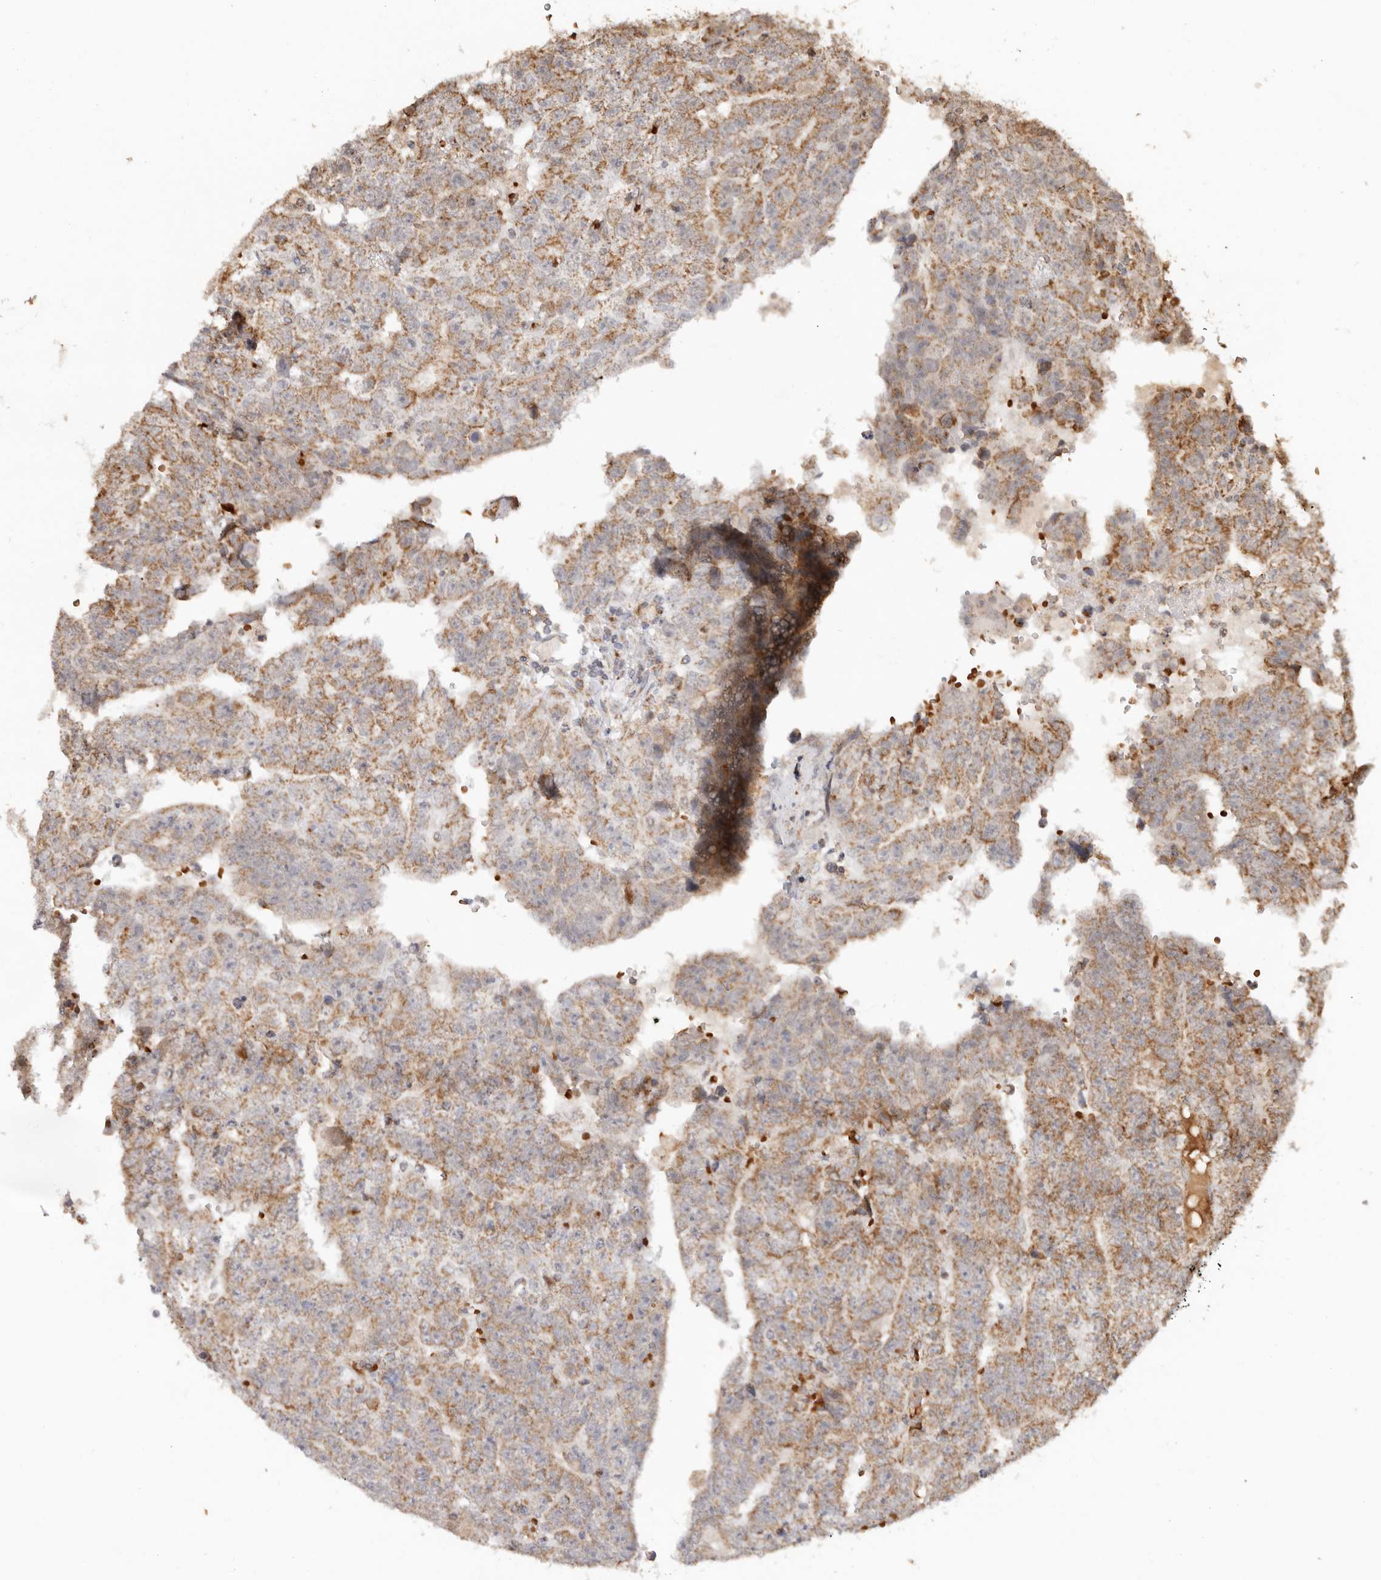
{"staining": {"intensity": "moderate", "quantity": ">75%", "location": "cytoplasmic/membranous"}, "tissue": "testis cancer", "cell_type": "Tumor cells", "image_type": "cancer", "snomed": [{"axis": "morphology", "description": "Carcinoma, Embryonal, NOS"}, {"axis": "topography", "description": "Testis"}], "caption": "Protein staining displays moderate cytoplasmic/membranous staining in approximately >75% of tumor cells in embryonal carcinoma (testis).", "gene": "NDUFB11", "patient": {"sex": "male", "age": 25}}